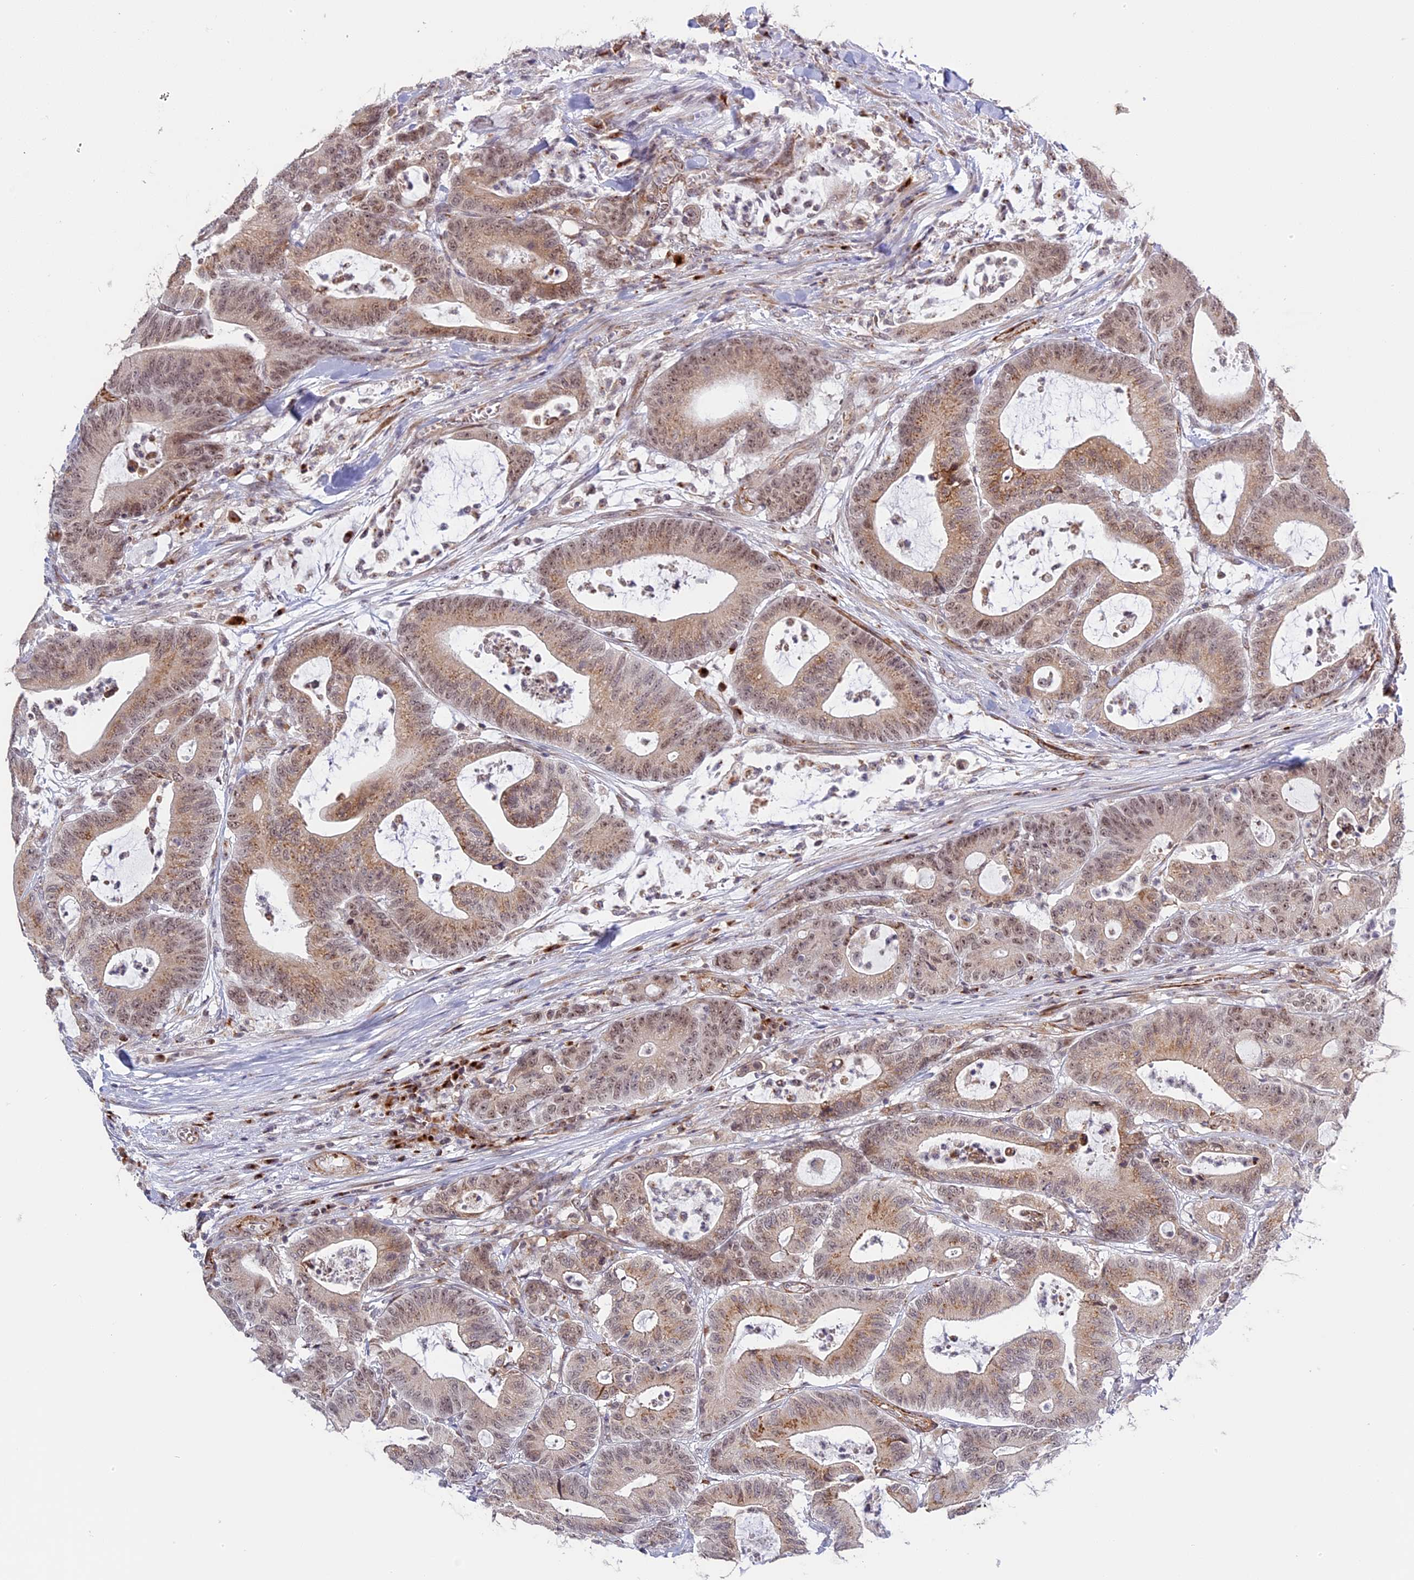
{"staining": {"intensity": "moderate", "quantity": ">75%", "location": "cytoplasmic/membranous,nuclear"}, "tissue": "colorectal cancer", "cell_type": "Tumor cells", "image_type": "cancer", "snomed": [{"axis": "morphology", "description": "Adenocarcinoma, NOS"}, {"axis": "topography", "description": "Colon"}], "caption": "Immunohistochemical staining of colorectal cancer reveals medium levels of moderate cytoplasmic/membranous and nuclear protein expression in approximately >75% of tumor cells.", "gene": "HEATR5B", "patient": {"sex": "female", "age": 84}}